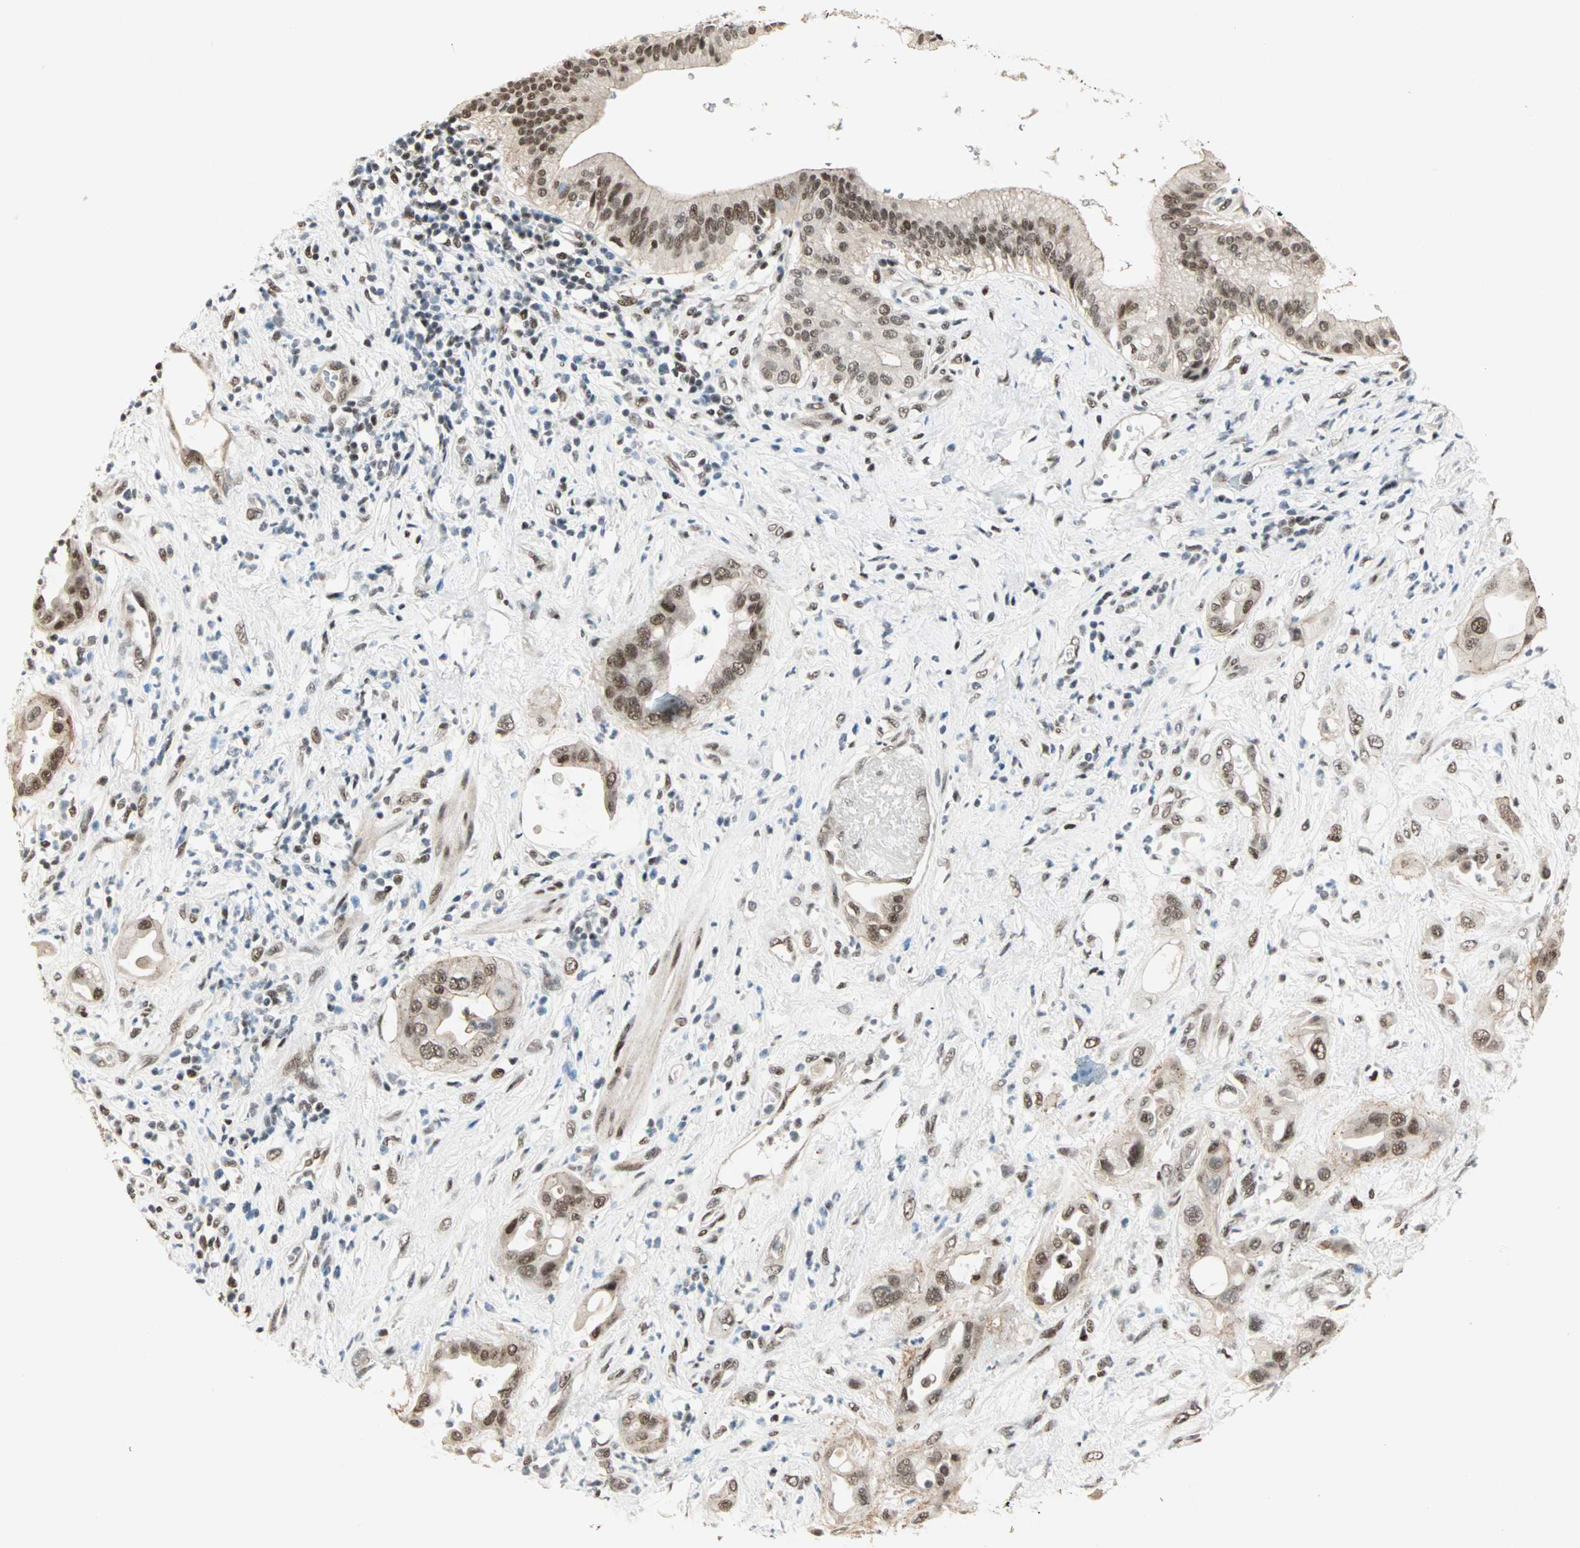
{"staining": {"intensity": "moderate", "quantity": ">75%", "location": "nuclear"}, "tissue": "pancreatic cancer", "cell_type": "Tumor cells", "image_type": "cancer", "snomed": [{"axis": "morphology", "description": "Adenocarcinoma, NOS"}, {"axis": "morphology", "description": "Adenocarcinoma, metastatic, NOS"}, {"axis": "topography", "description": "Lymph node"}, {"axis": "topography", "description": "Pancreas"}, {"axis": "topography", "description": "Duodenum"}], "caption": "Metastatic adenocarcinoma (pancreatic) stained with IHC shows moderate nuclear expression in approximately >75% of tumor cells. (DAB (3,3'-diaminobenzidine) = brown stain, brightfield microscopy at high magnification).", "gene": "BLM", "patient": {"sex": "female", "age": 64}}